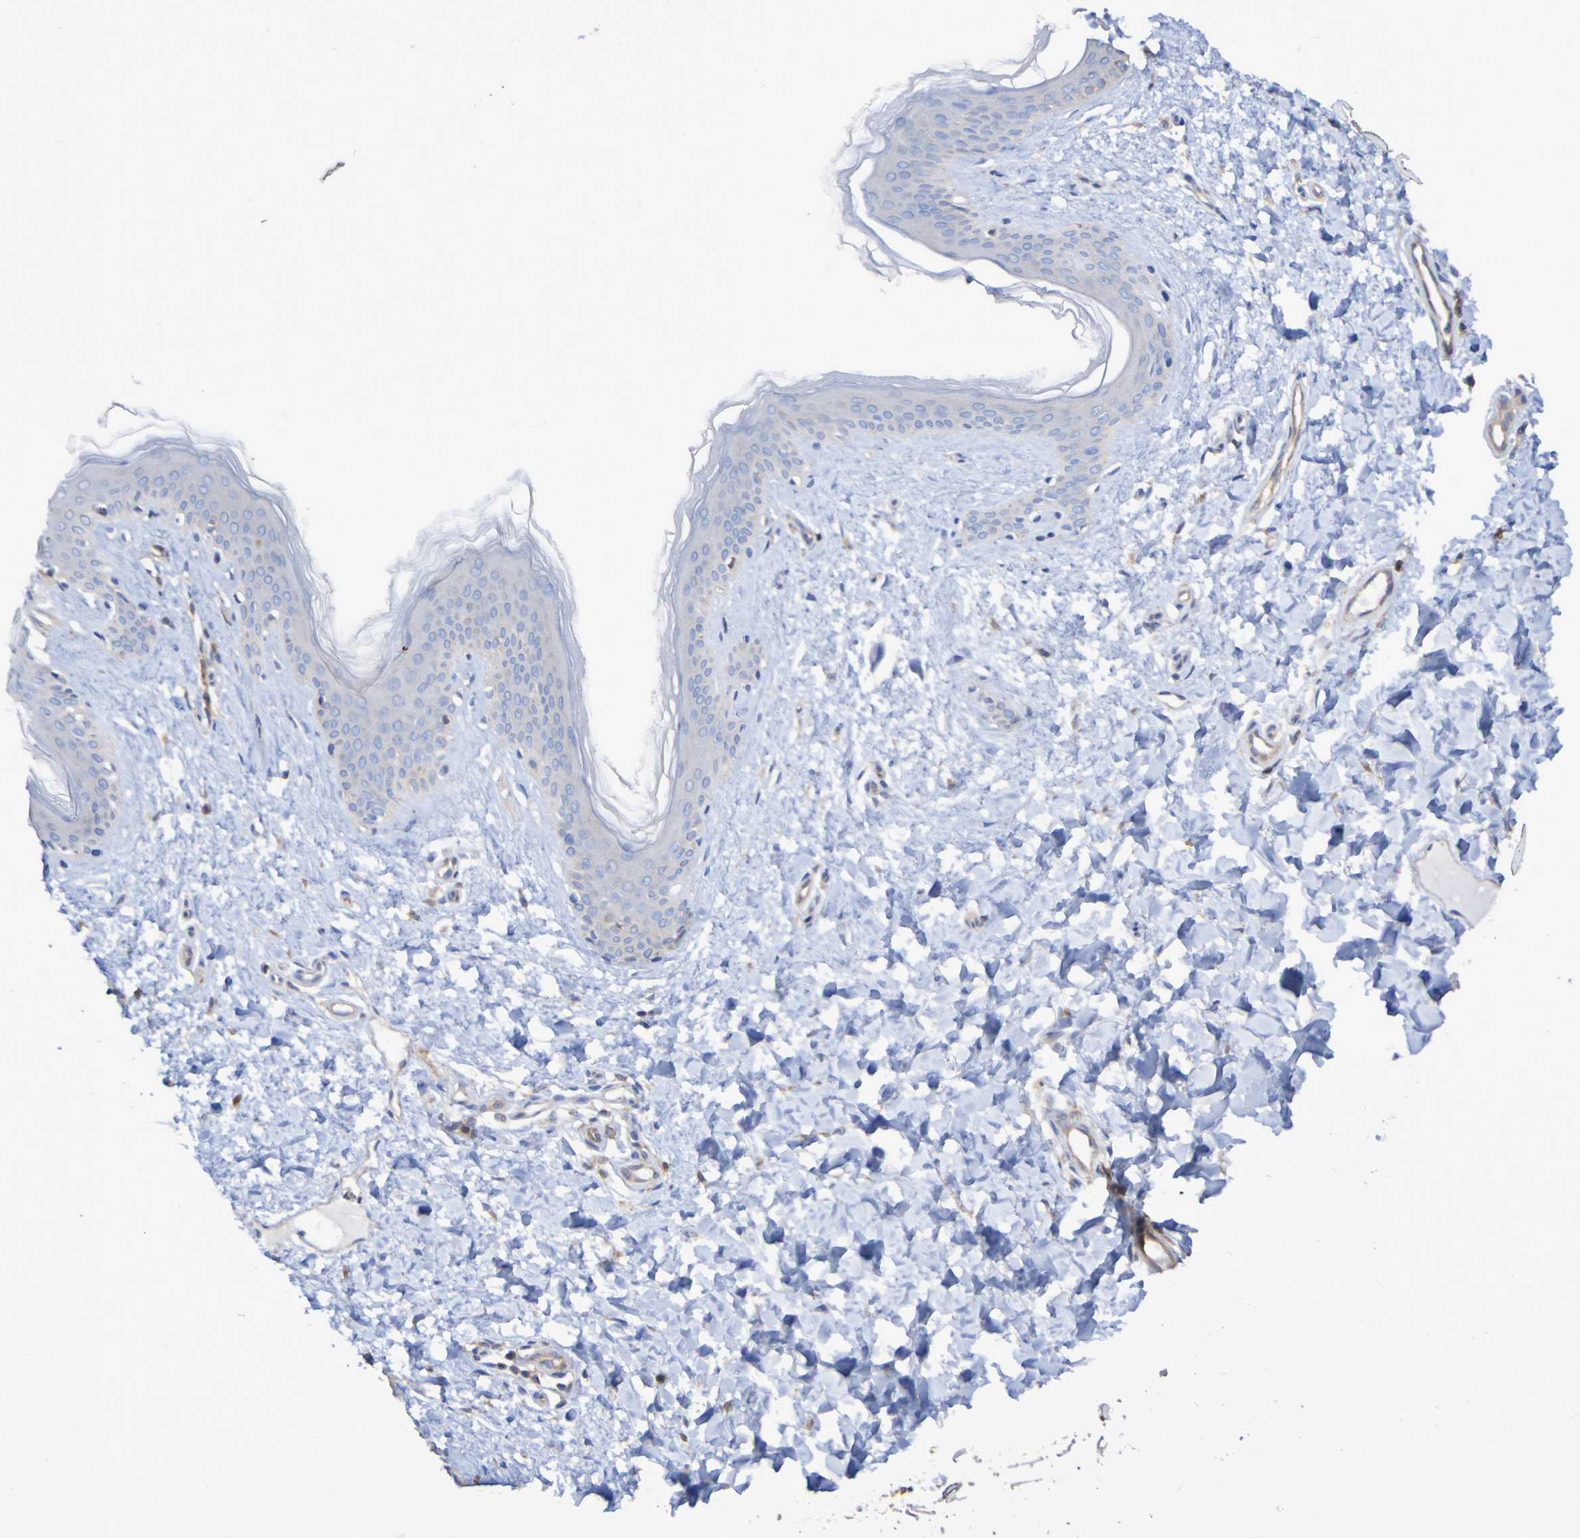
{"staining": {"intensity": "negative", "quantity": "none", "location": "none"}, "tissue": "skin", "cell_type": "Fibroblasts", "image_type": "normal", "snomed": [{"axis": "morphology", "description": "Normal tissue, NOS"}, {"axis": "topography", "description": "Skin"}], "caption": "A photomicrograph of human skin is negative for staining in fibroblasts. (Immunohistochemistry, brightfield microscopy, high magnification).", "gene": "SYNJ1", "patient": {"sex": "female", "age": 41}}